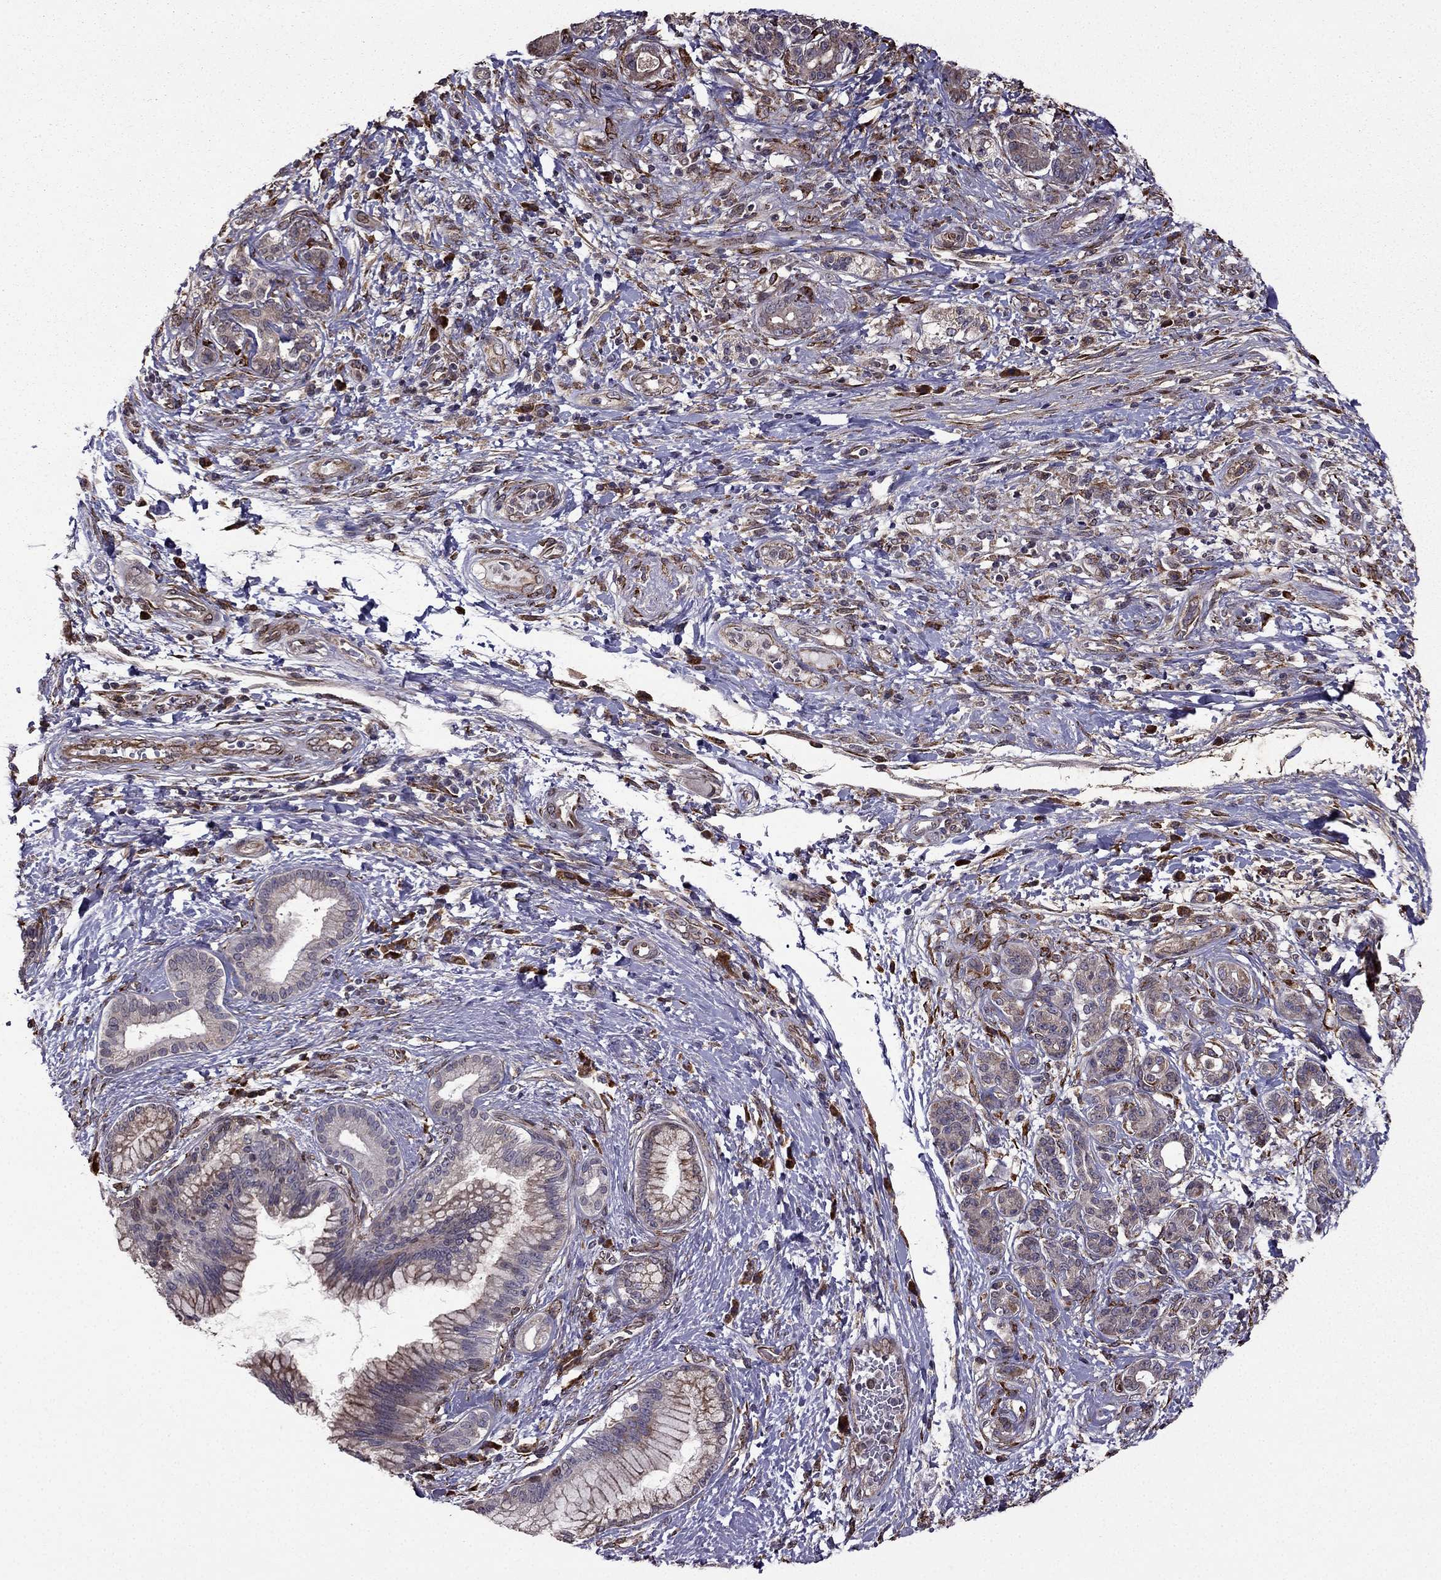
{"staining": {"intensity": "weak", "quantity": "<25%", "location": "cytoplasmic/membranous"}, "tissue": "pancreatic cancer", "cell_type": "Tumor cells", "image_type": "cancer", "snomed": [{"axis": "morphology", "description": "Adenocarcinoma, NOS"}, {"axis": "topography", "description": "Pancreas"}], "caption": "Human pancreatic cancer (adenocarcinoma) stained for a protein using IHC reveals no expression in tumor cells.", "gene": "IKBIP", "patient": {"sex": "female", "age": 73}}